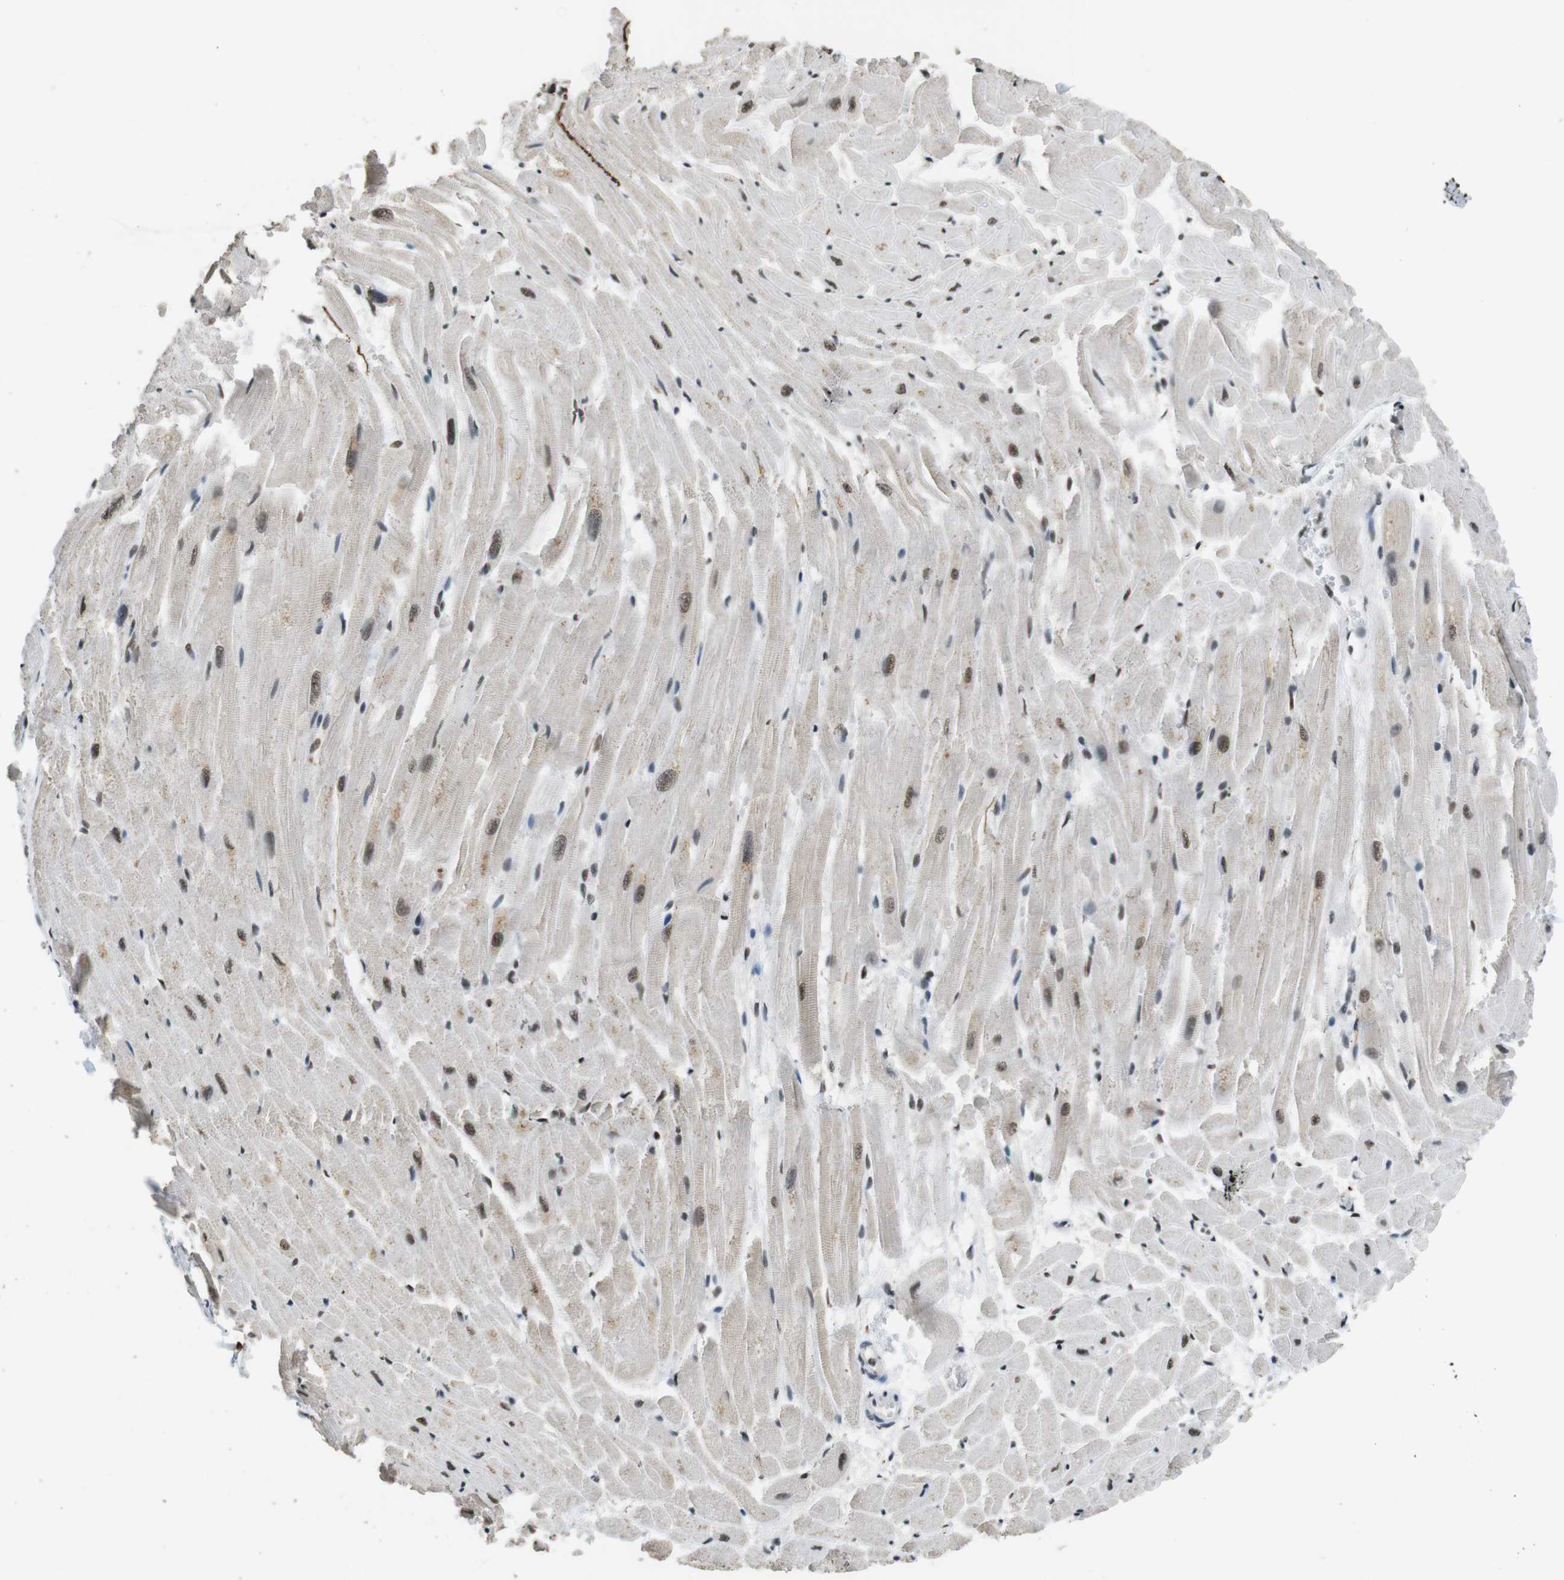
{"staining": {"intensity": "moderate", "quantity": ">75%", "location": "nuclear"}, "tissue": "heart muscle", "cell_type": "Cardiomyocytes", "image_type": "normal", "snomed": [{"axis": "morphology", "description": "Normal tissue, NOS"}, {"axis": "topography", "description": "Heart"}], "caption": "Heart muscle stained with a brown dye displays moderate nuclear positive staining in approximately >75% of cardiomyocytes.", "gene": "CSNK2B", "patient": {"sex": "female", "age": 19}}